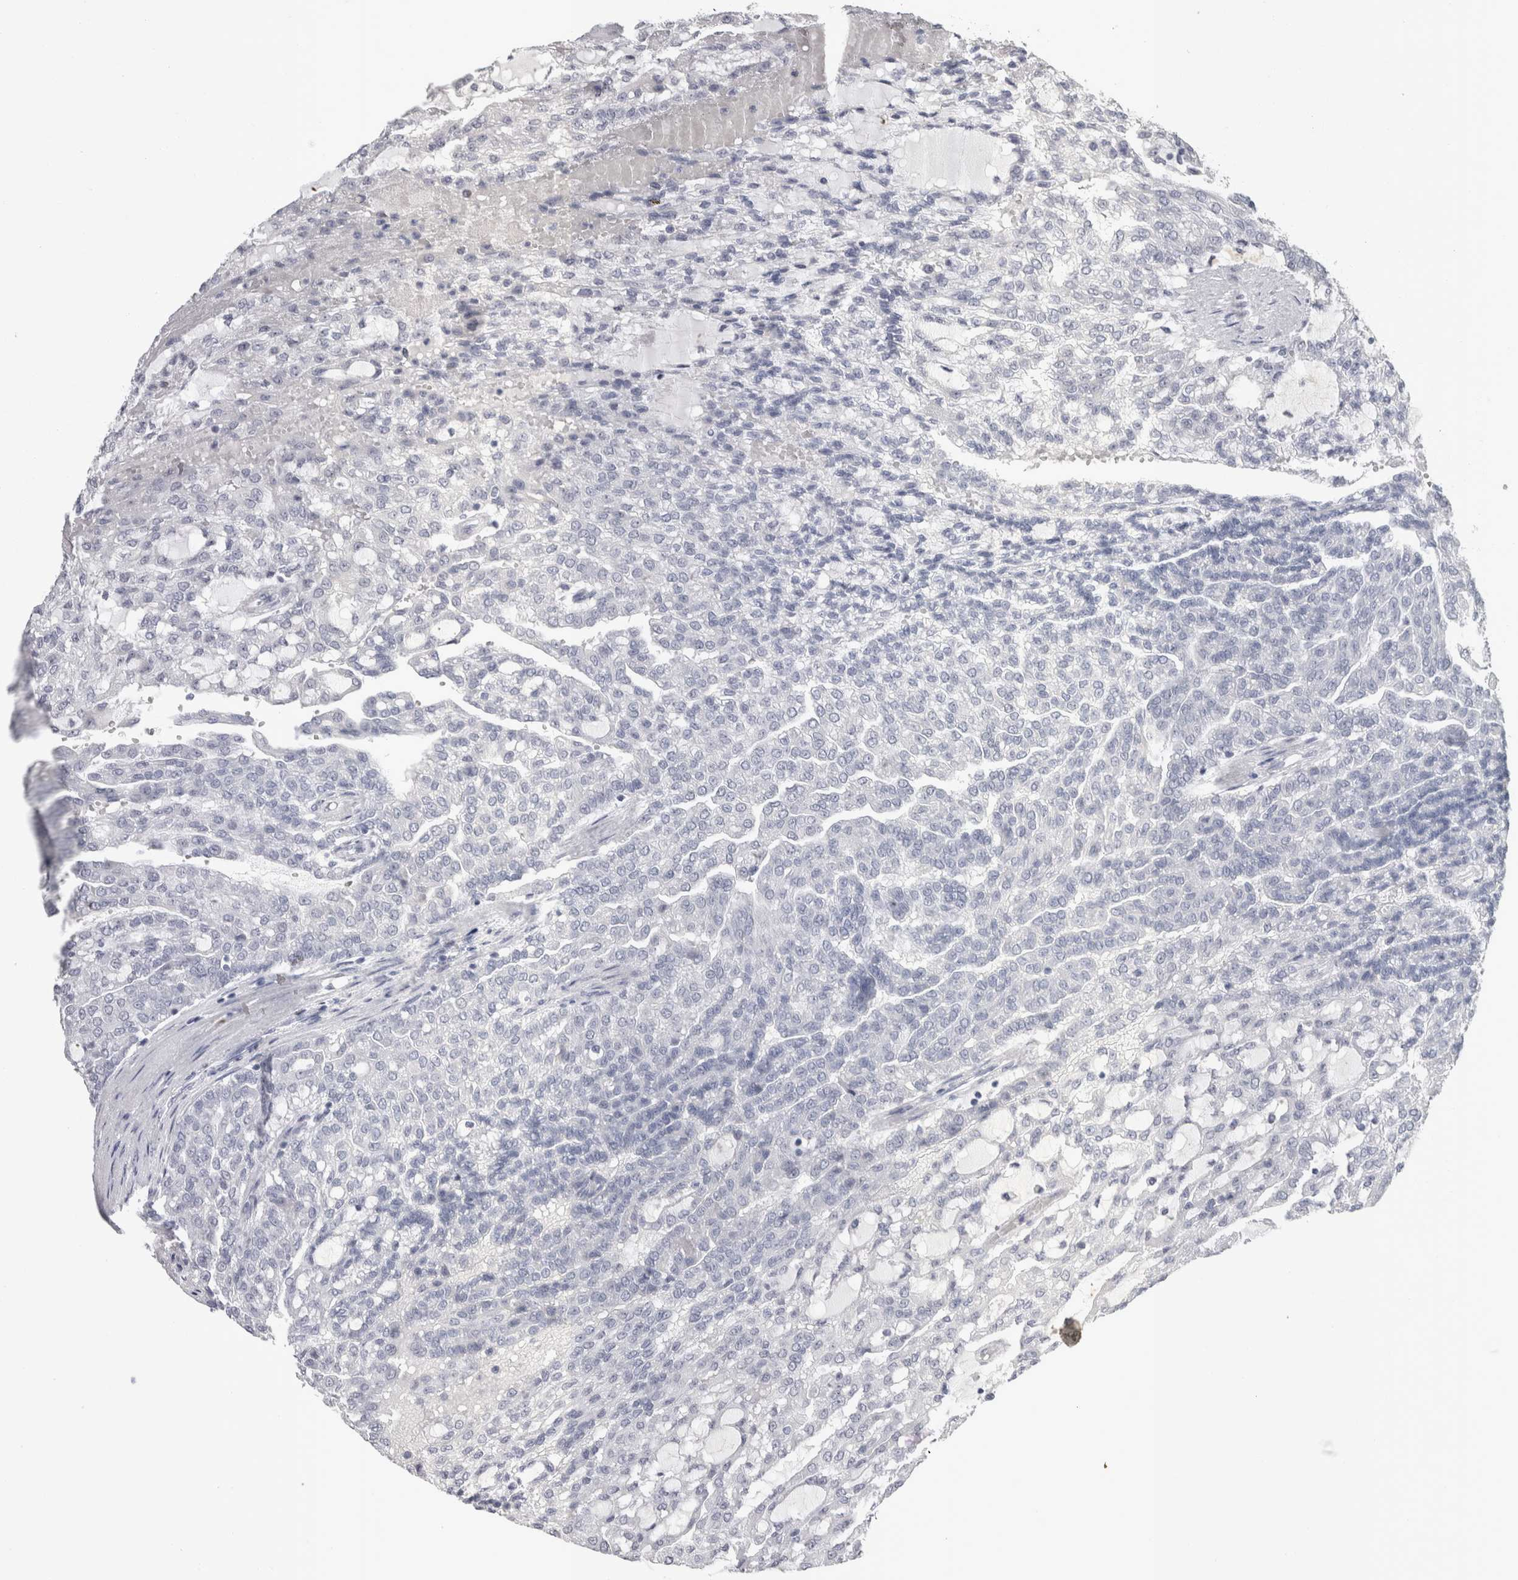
{"staining": {"intensity": "negative", "quantity": "none", "location": "none"}, "tissue": "renal cancer", "cell_type": "Tumor cells", "image_type": "cancer", "snomed": [{"axis": "morphology", "description": "Adenocarcinoma, NOS"}, {"axis": "topography", "description": "Kidney"}], "caption": "DAB immunohistochemical staining of human renal cancer exhibits no significant positivity in tumor cells.", "gene": "FXYD7", "patient": {"sex": "male", "age": 63}}